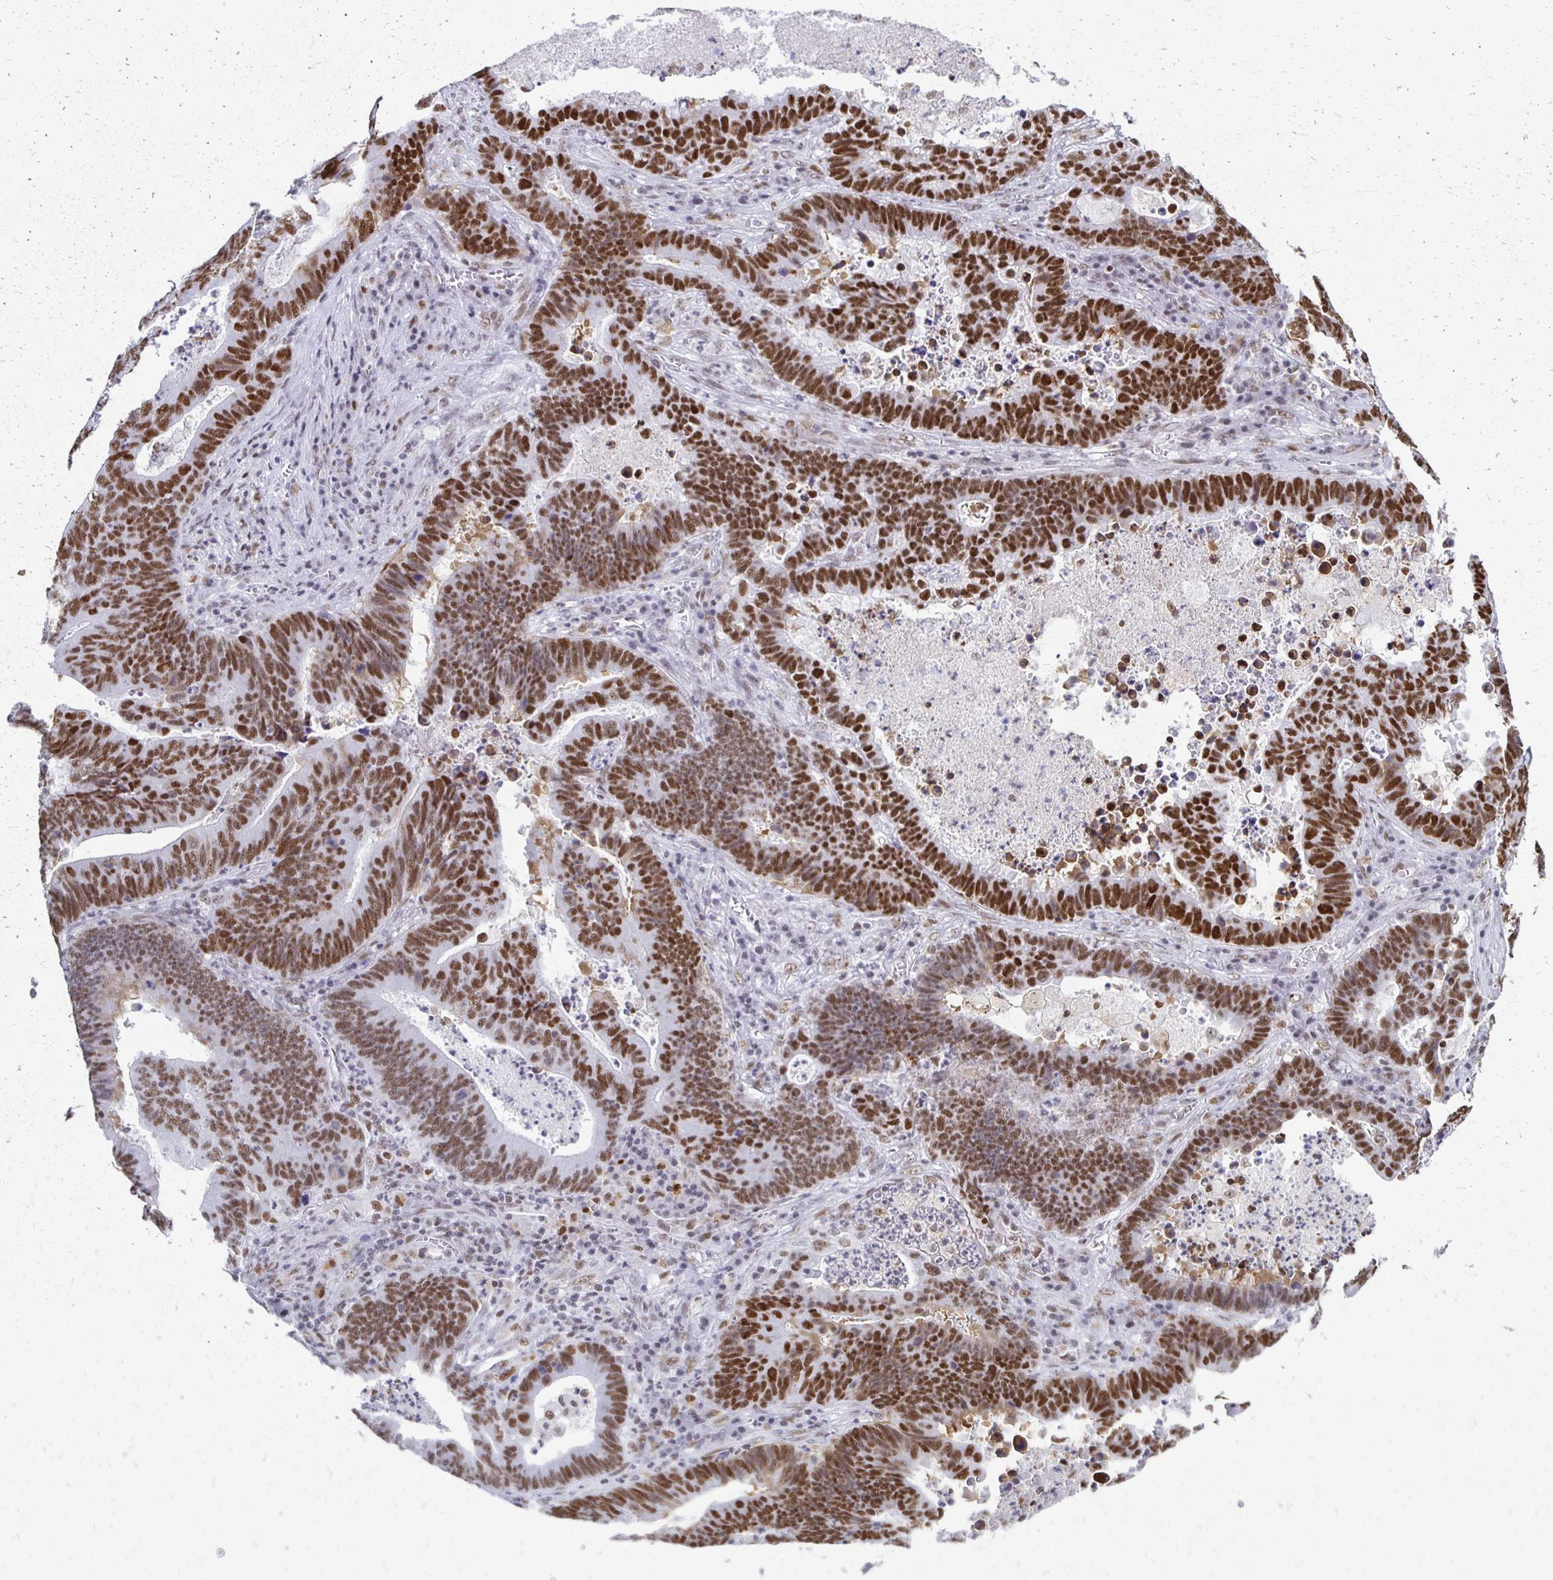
{"staining": {"intensity": "moderate", "quantity": ">75%", "location": "nuclear"}, "tissue": "lung cancer", "cell_type": "Tumor cells", "image_type": "cancer", "snomed": [{"axis": "morphology", "description": "Aneuploidy"}, {"axis": "morphology", "description": "Adenocarcinoma, NOS"}, {"axis": "morphology", "description": "Adenocarcinoma primary or metastatic"}, {"axis": "topography", "description": "Lung"}], "caption": "A medium amount of moderate nuclear positivity is appreciated in about >75% of tumor cells in lung cancer (adenocarcinoma) tissue. The staining was performed using DAB (3,3'-diaminobenzidine), with brown indicating positive protein expression. Nuclei are stained blue with hematoxylin.", "gene": "IRF7", "patient": {"sex": "female", "age": 75}}